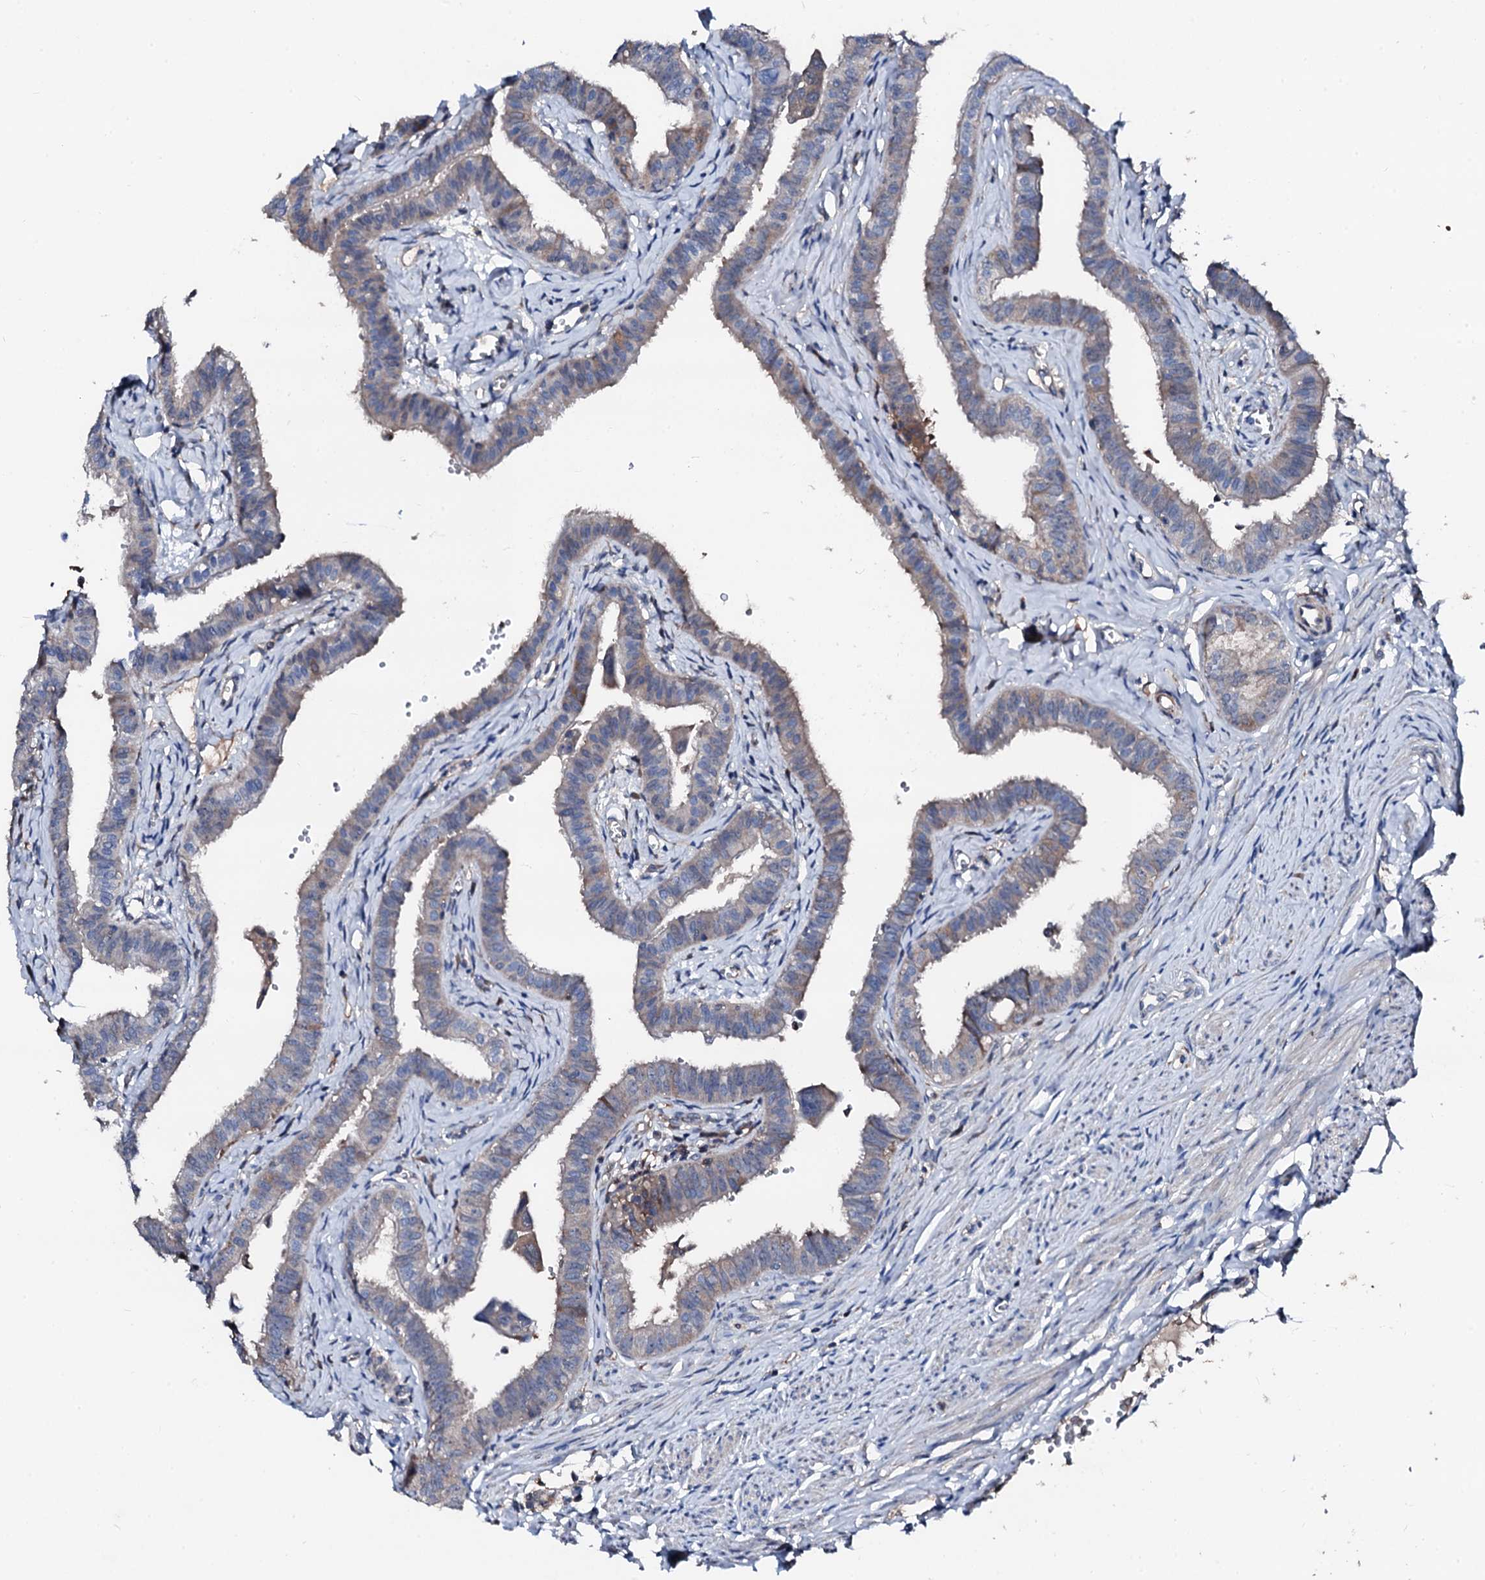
{"staining": {"intensity": "weak", "quantity": "25%-75%", "location": "cytoplasmic/membranous"}, "tissue": "fallopian tube", "cell_type": "Glandular cells", "image_type": "normal", "snomed": [{"axis": "morphology", "description": "Normal tissue, NOS"}, {"axis": "morphology", "description": "Carcinoma, NOS"}, {"axis": "topography", "description": "Fallopian tube"}, {"axis": "topography", "description": "Ovary"}], "caption": "Glandular cells exhibit weak cytoplasmic/membranous expression in about 25%-75% of cells in benign fallopian tube.", "gene": "TRAFD1", "patient": {"sex": "female", "age": 59}}